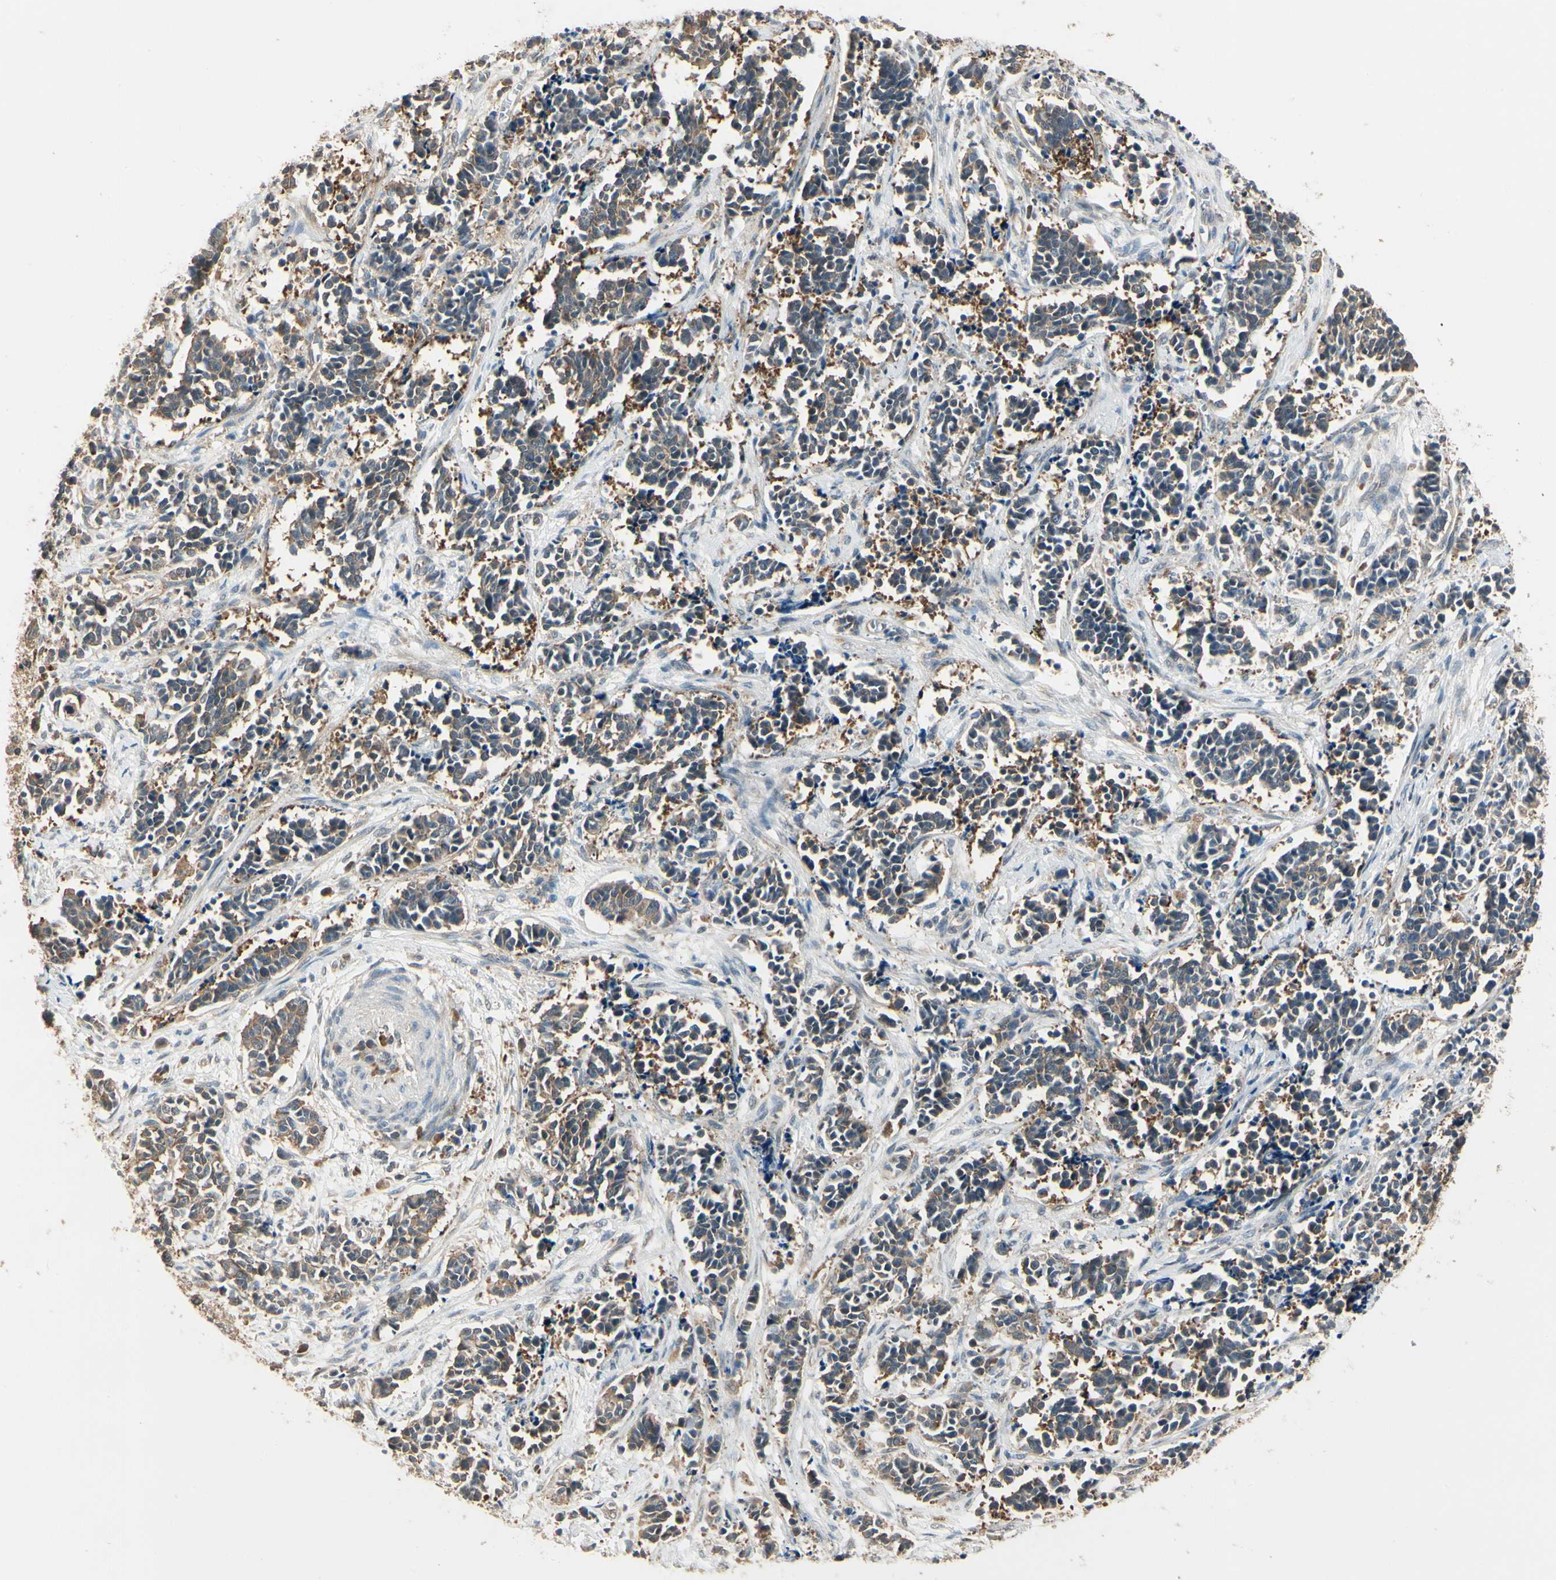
{"staining": {"intensity": "moderate", "quantity": ">75%", "location": "cytoplasmic/membranous"}, "tissue": "cervical cancer", "cell_type": "Tumor cells", "image_type": "cancer", "snomed": [{"axis": "morphology", "description": "Squamous cell carcinoma, NOS"}, {"axis": "topography", "description": "Cervix"}], "caption": "Immunohistochemistry photomicrograph of human cervical cancer stained for a protein (brown), which demonstrates medium levels of moderate cytoplasmic/membranous positivity in about >75% of tumor cells.", "gene": "CCT7", "patient": {"sex": "female", "age": 35}}